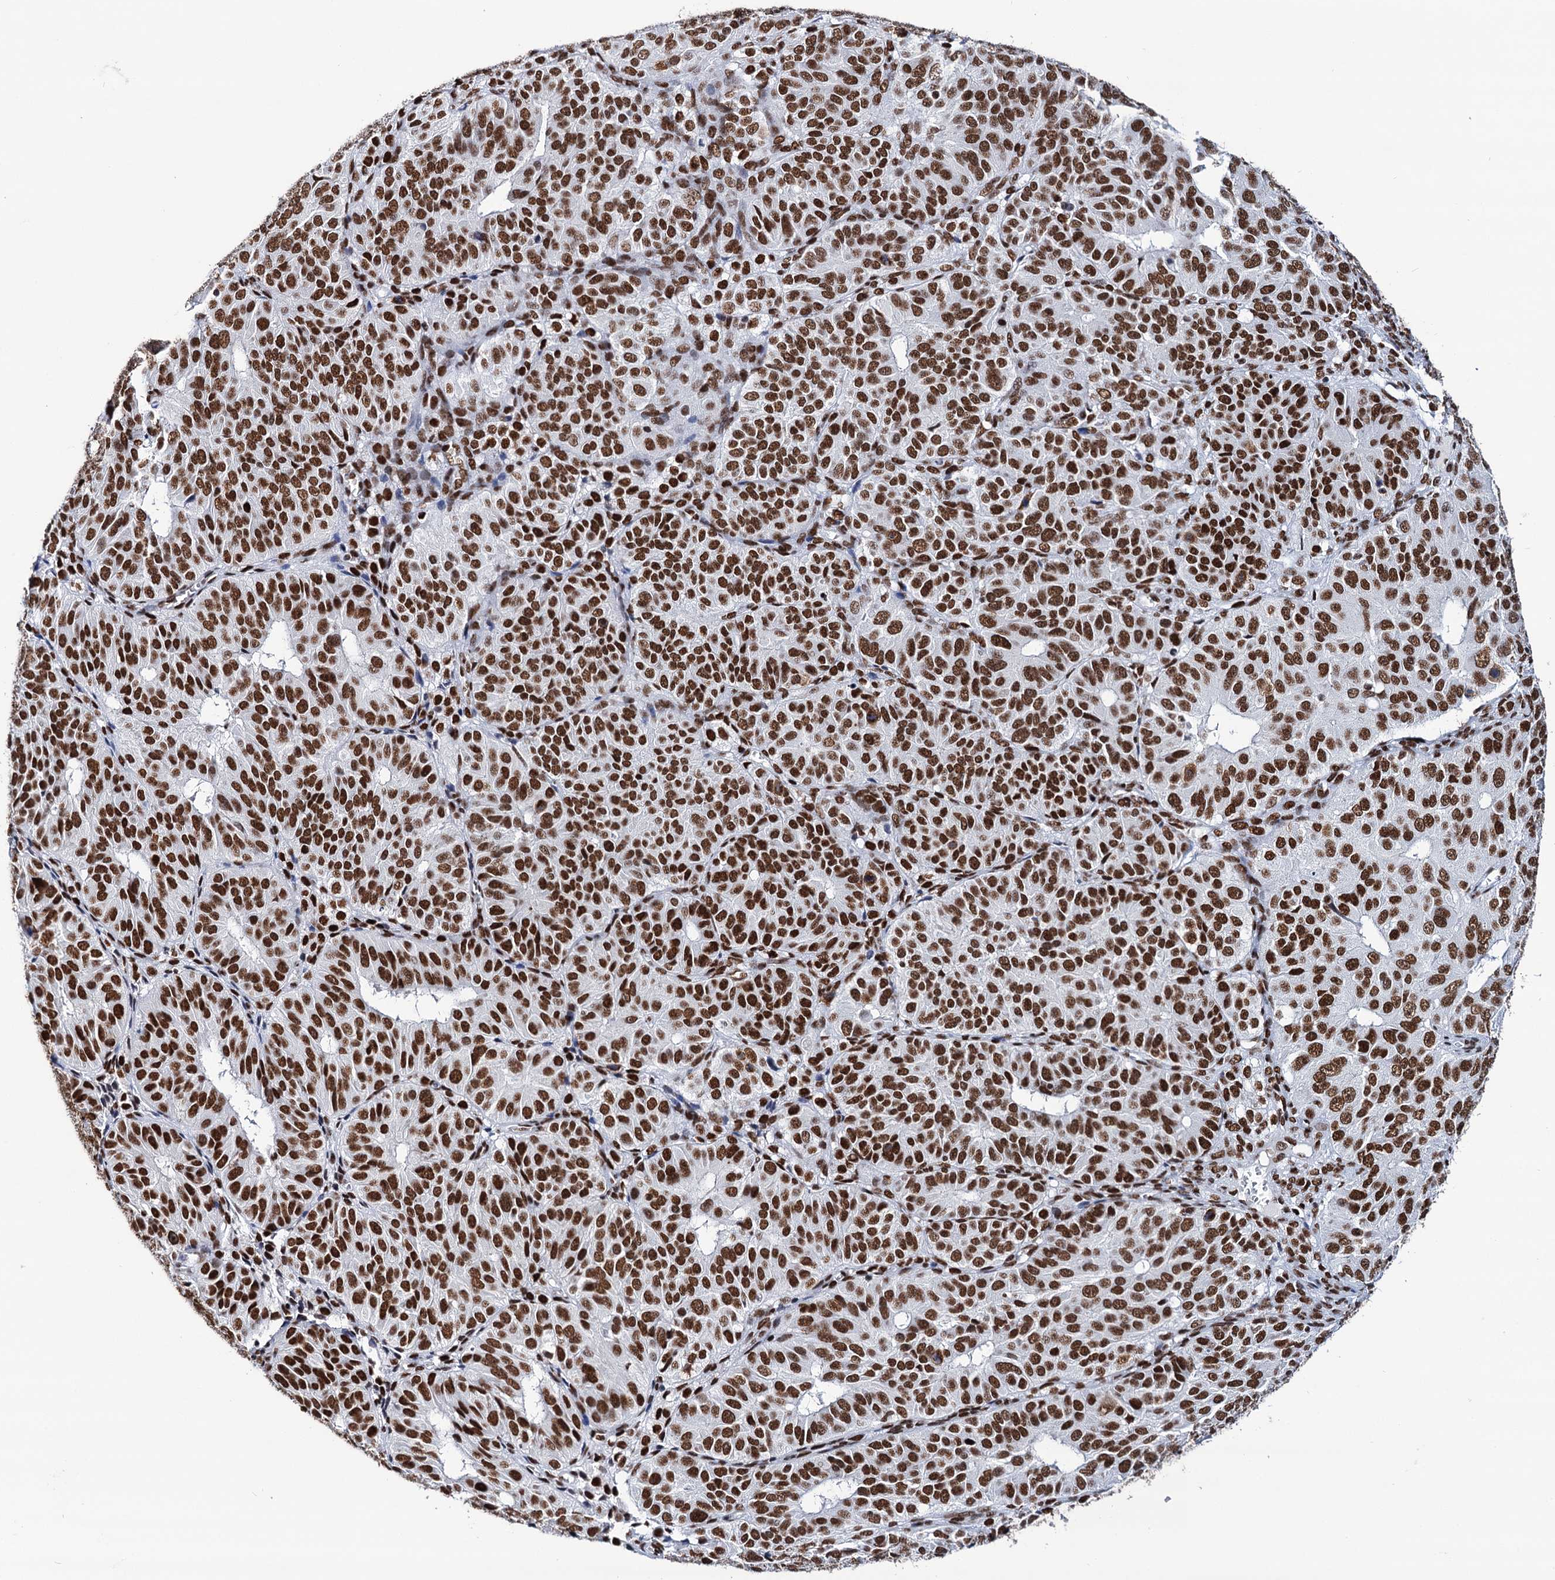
{"staining": {"intensity": "strong", "quantity": ">75%", "location": "nuclear"}, "tissue": "ovarian cancer", "cell_type": "Tumor cells", "image_type": "cancer", "snomed": [{"axis": "morphology", "description": "Carcinoma, endometroid"}, {"axis": "topography", "description": "Ovary"}], "caption": "Endometroid carcinoma (ovarian) was stained to show a protein in brown. There is high levels of strong nuclear staining in approximately >75% of tumor cells. The protein of interest is shown in brown color, while the nuclei are stained blue.", "gene": "MATR3", "patient": {"sex": "female", "age": 51}}